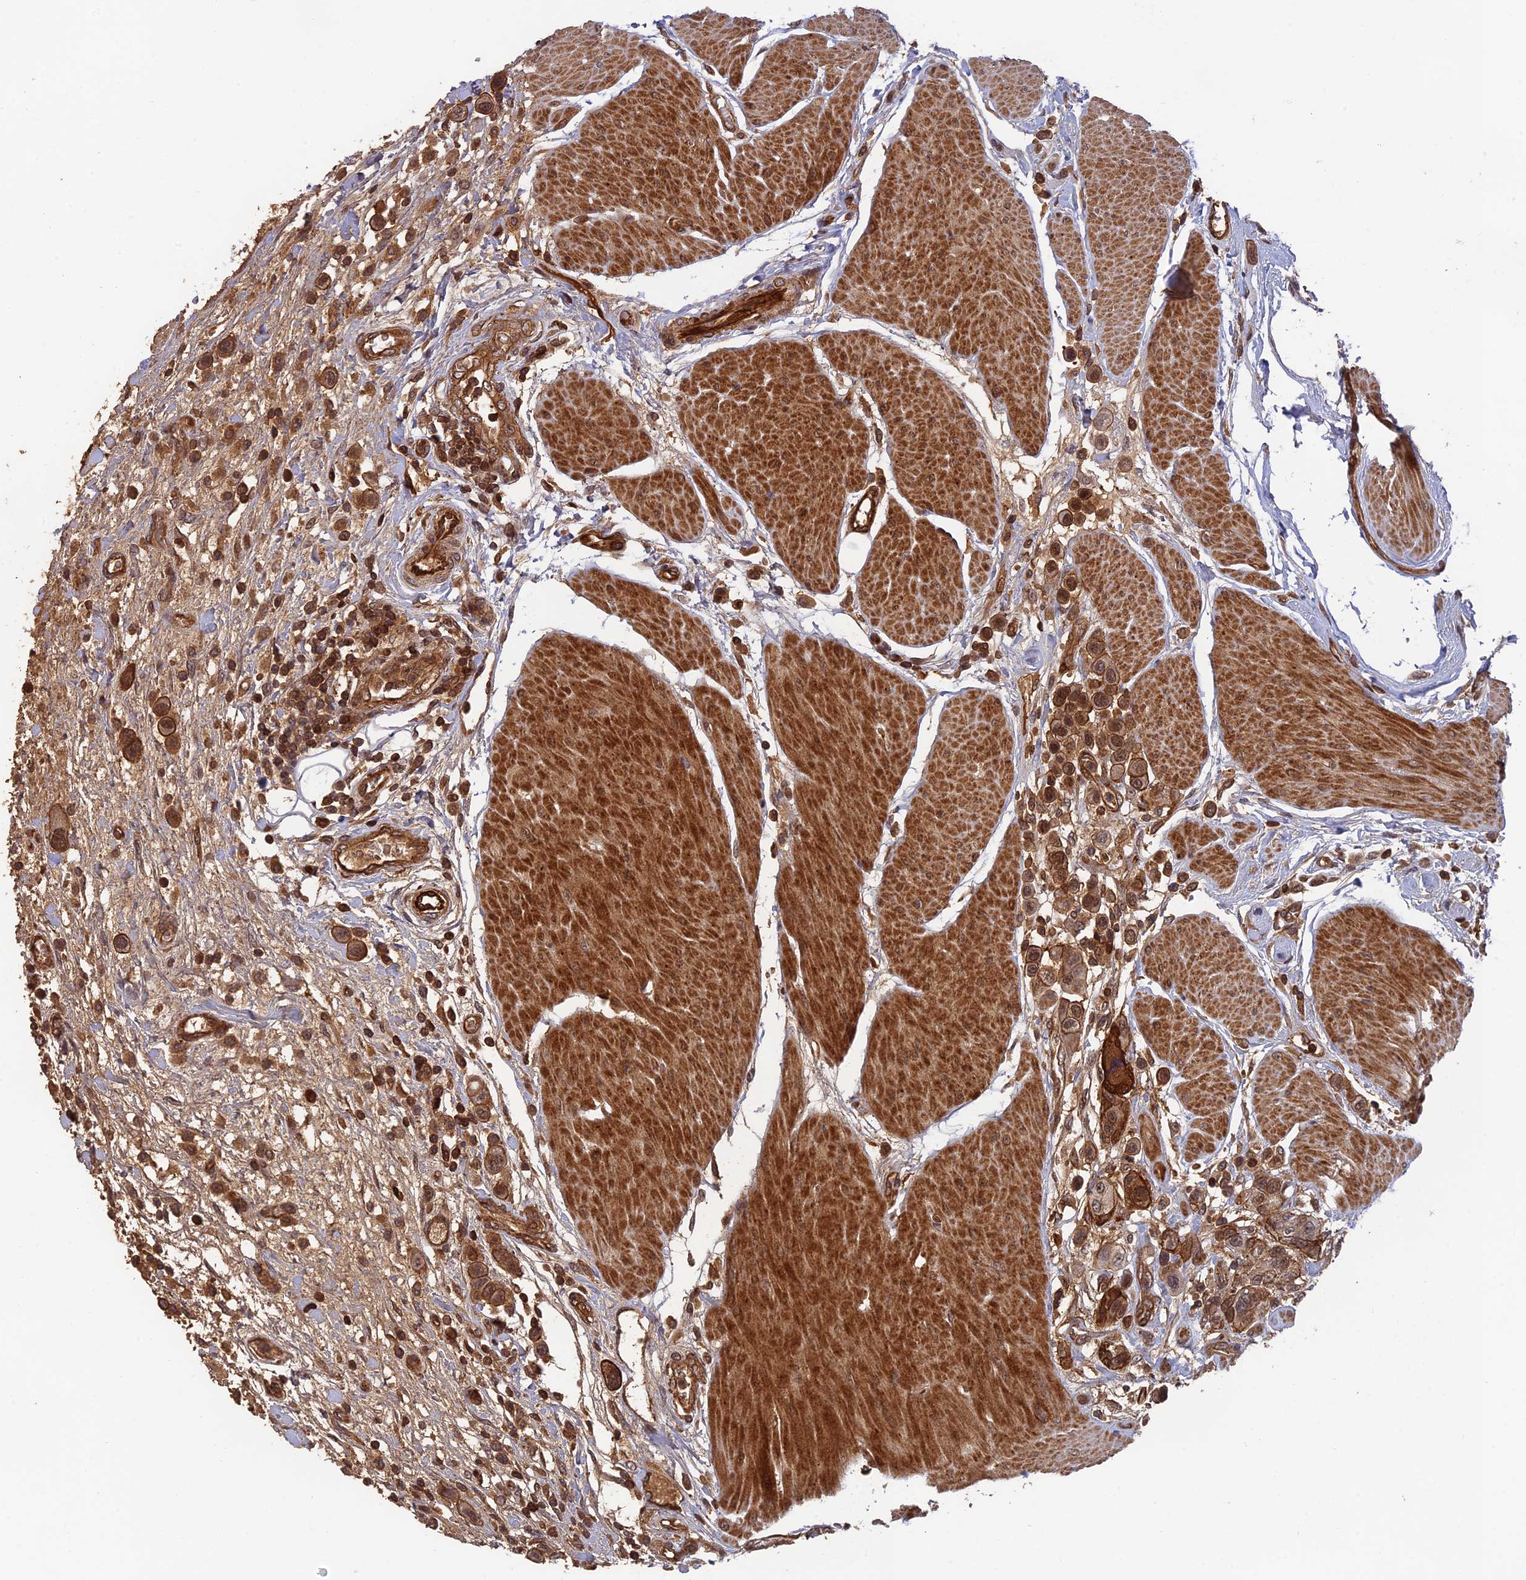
{"staining": {"intensity": "moderate", "quantity": ">75%", "location": "cytoplasmic/membranous,nuclear"}, "tissue": "urothelial cancer", "cell_type": "Tumor cells", "image_type": "cancer", "snomed": [{"axis": "morphology", "description": "Urothelial carcinoma, High grade"}, {"axis": "topography", "description": "Urinary bladder"}], "caption": "The histopathology image exhibits staining of urothelial cancer, revealing moderate cytoplasmic/membranous and nuclear protein staining (brown color) within tumor cells.", "gene": "OSBPL1A", "patient": {"sex": "male", "age": 50}}